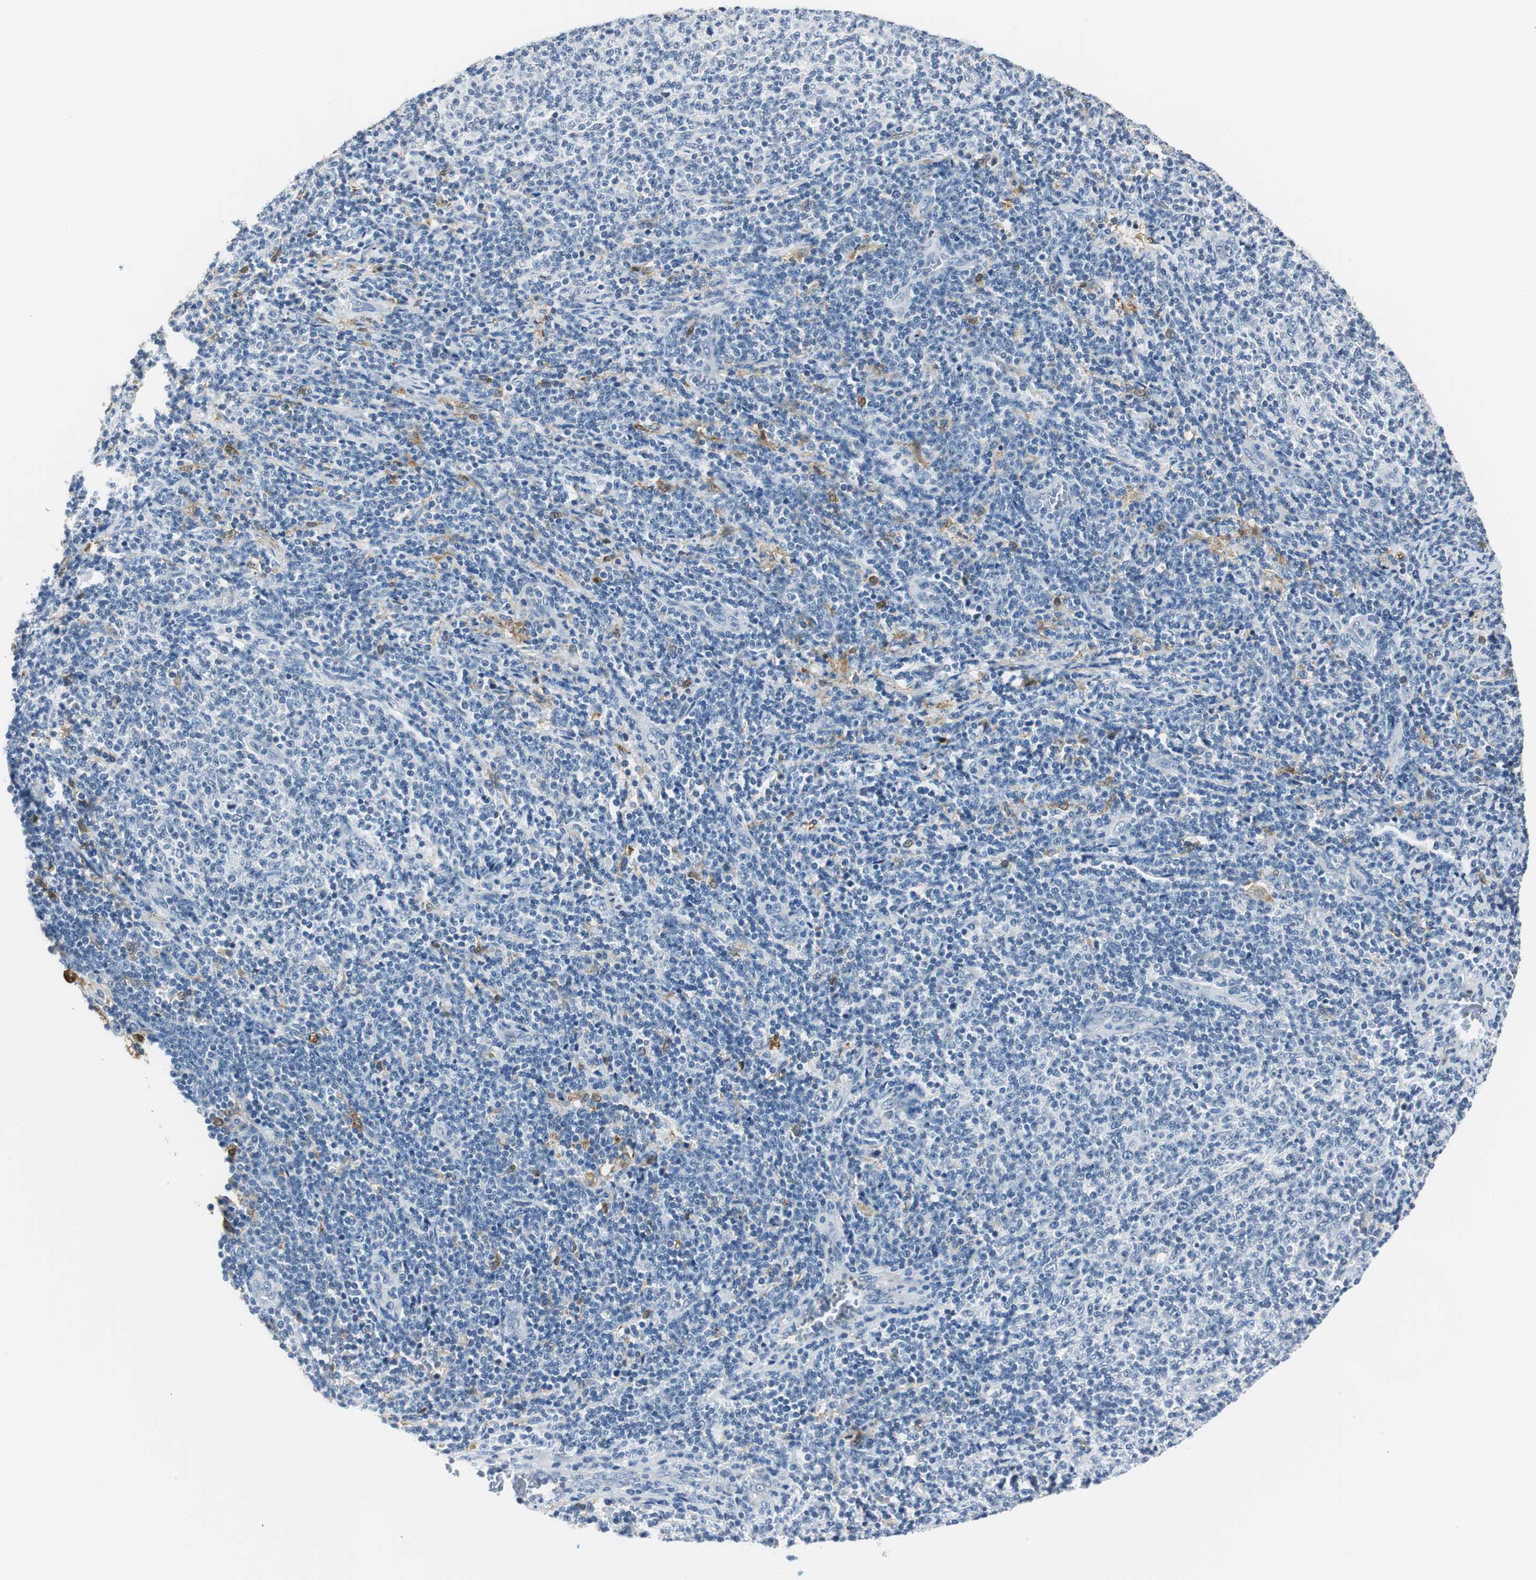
{"staining": {"intensity": "negative", "quantity": "none", "location": "none"}, "tissue": "lymphoma", "cell_type": "Tumor cells", "image_type": "cancer", "snomed": [{"axis": "morphology", "description": "Malignant lymphoma, non-Hodgkin's type, Low grade"}, {"axis": "topography", "description": "Lymph node"}], "caption": "Human malignant lymphoma, non-Hodgkin's type (low-grade) stained for a protein using IHC reveals no expression in tumor cells.", "gene": "ME1", "patient": {"sex": "male", "age": 66}}